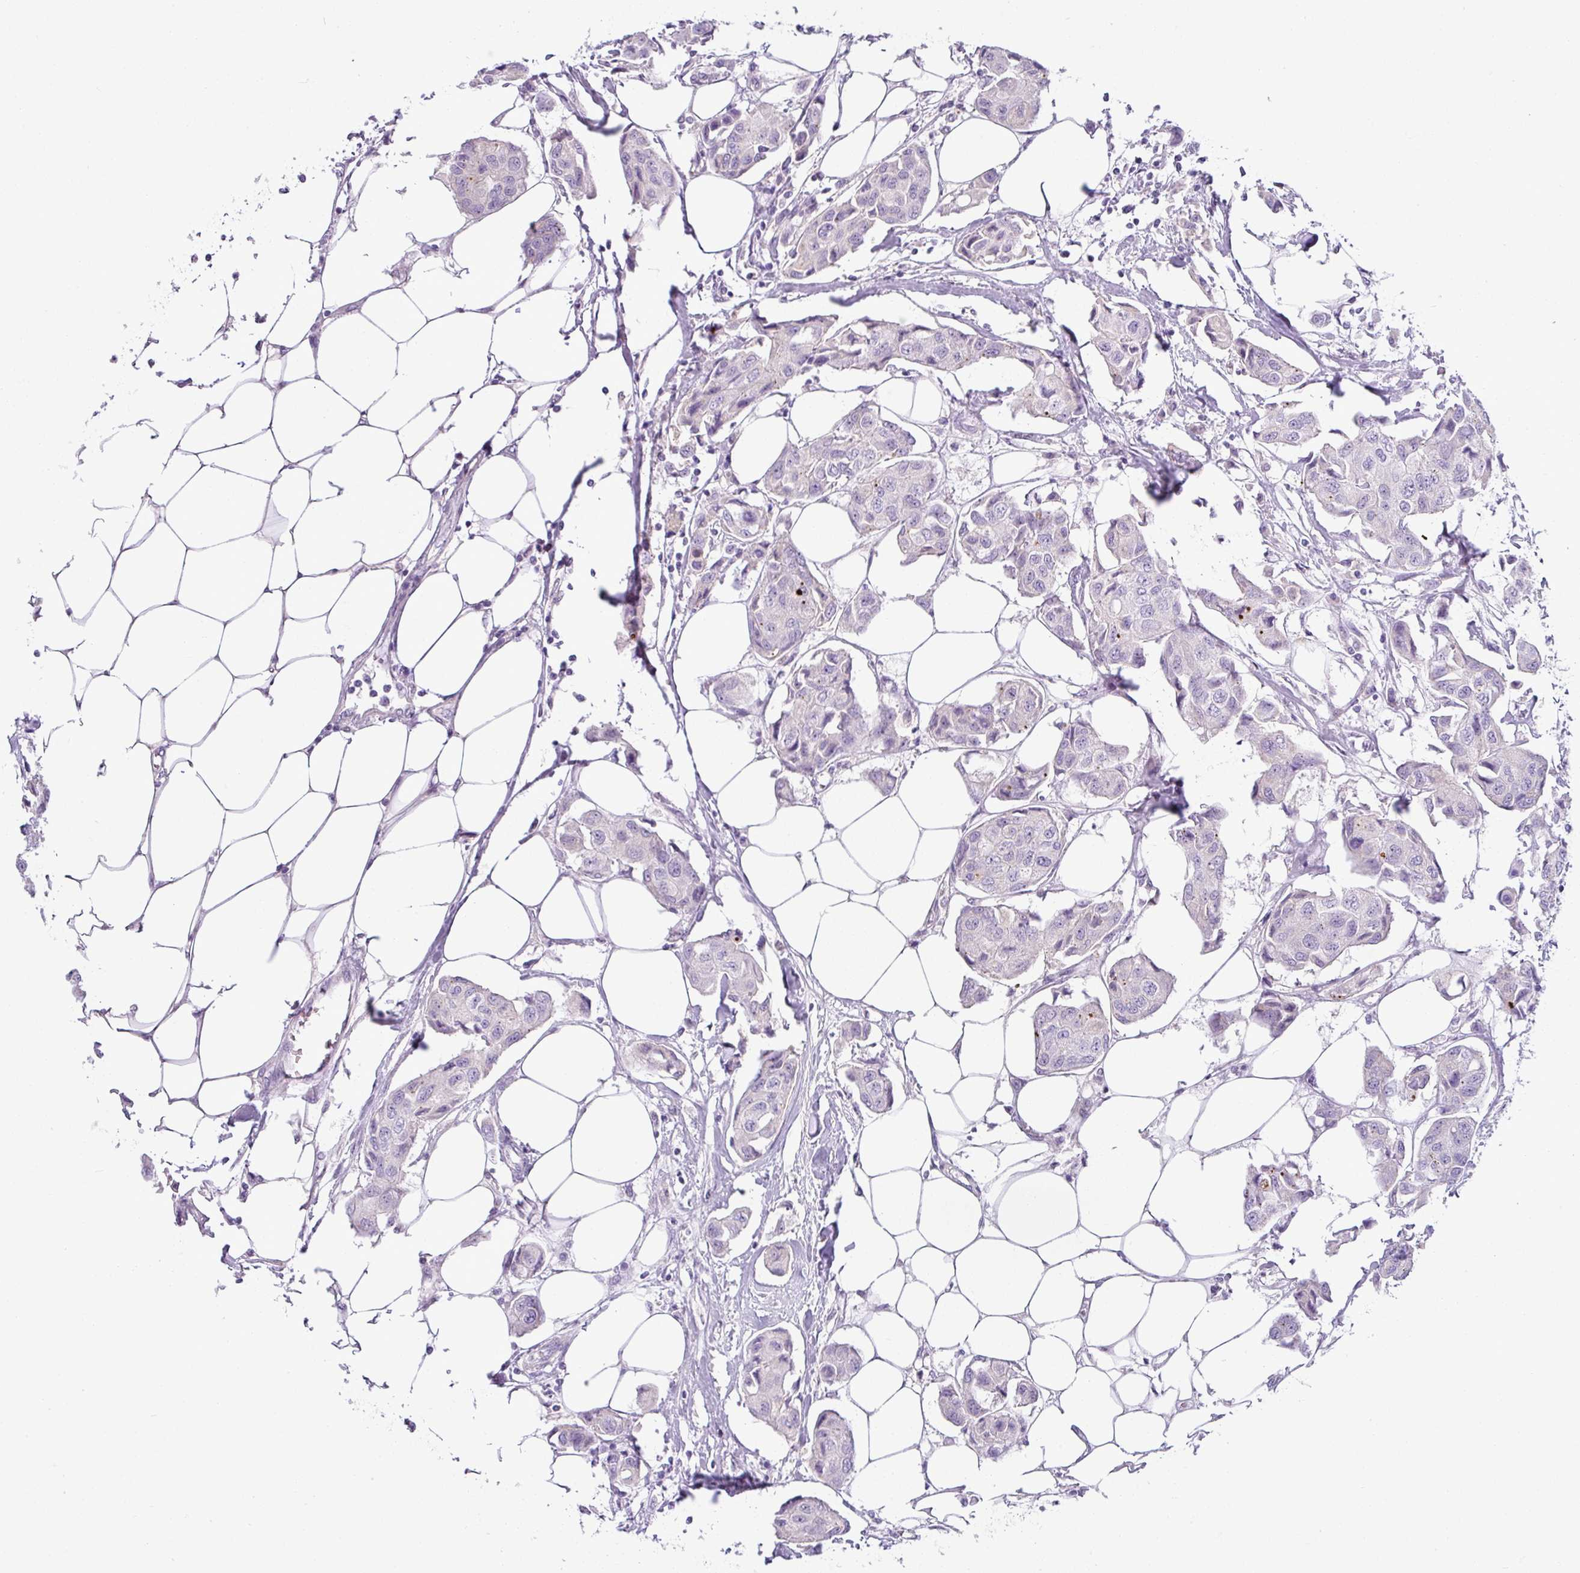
{"staining": {"intensity": "weak", "quantity": "<25%", "location": "cytoplasmic/membranous"}, "tissue": "breast cancer", "cell_type": "Tumor cells", "image_type": "cancer", "snomed": [{"axis": "morphology", "description": "Duct carcinoma"}, {"axis": "topography", "description": "Breast"}, {"axis": "topography", "description": "Lymph node"}], "caption": "Immunohistochemistry image of neoplastic tissue: breast cancer (intraductal carcinoma) stained with DAB reveals no significant protein staining in tumor cells. (Immunohistochemistry (ihc), brightfield microscopy, high magnification).", "gene": "HMCN2", "patient": {"sex": "female", "age": 80}}